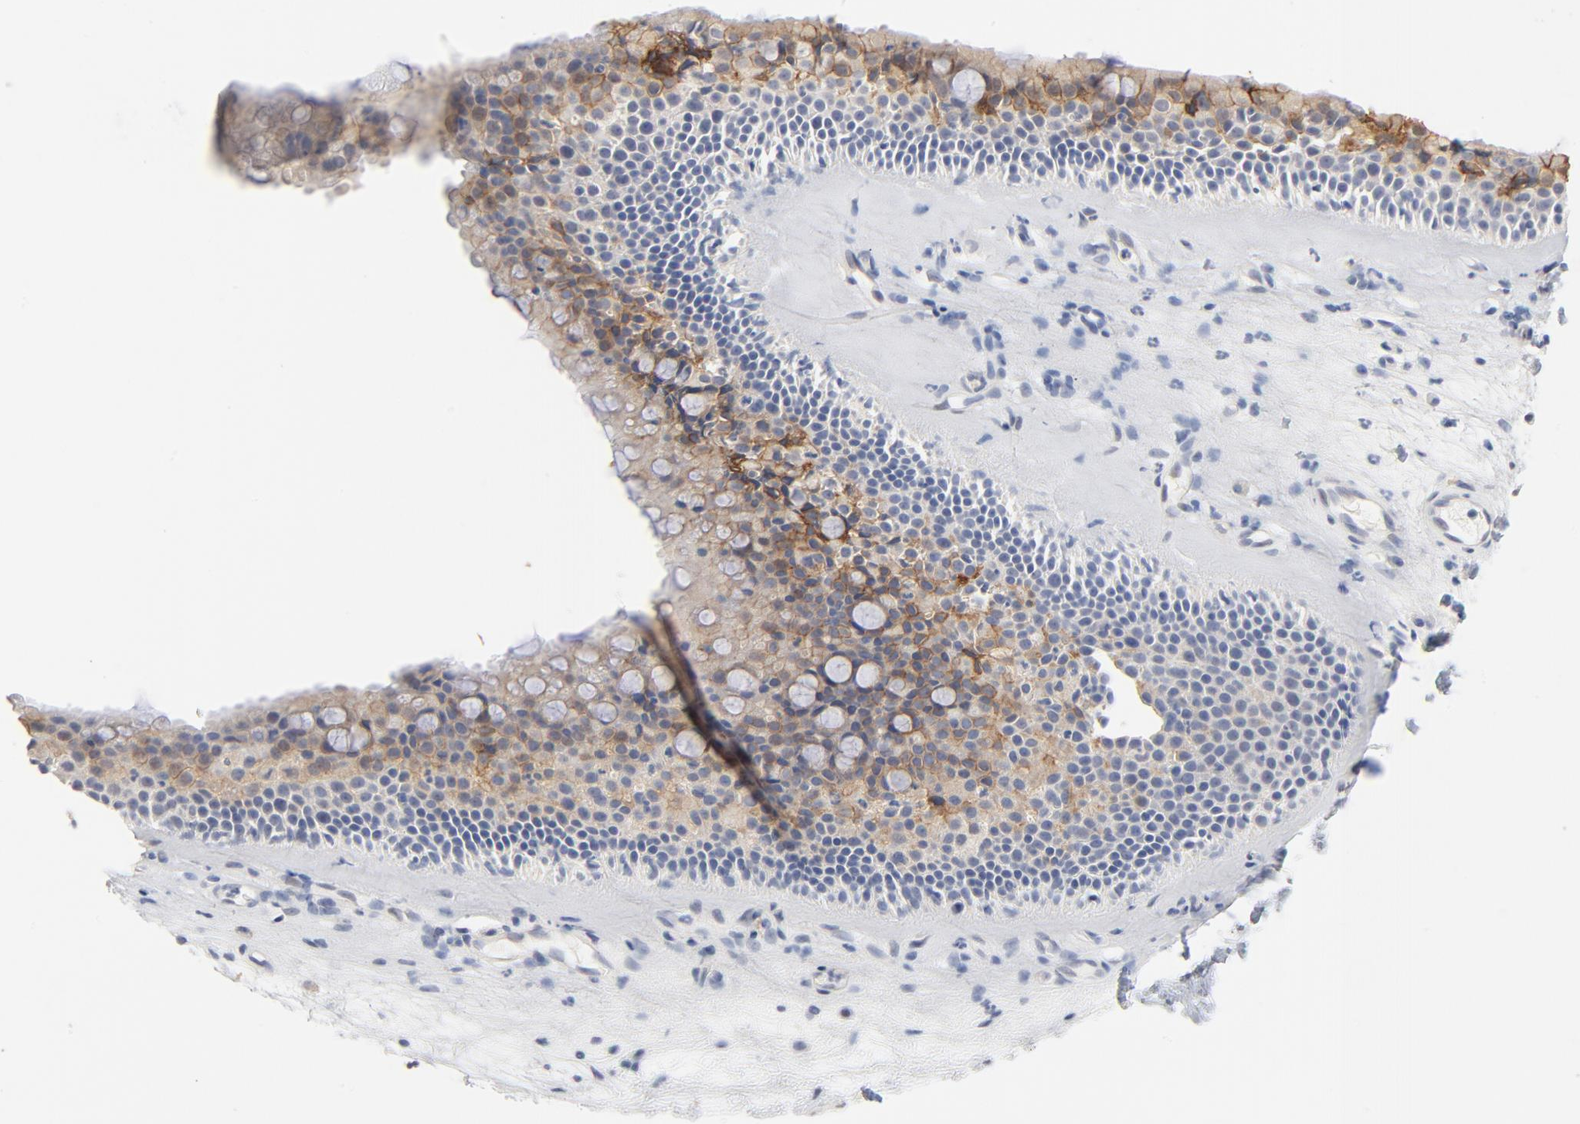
{"staining": {"intensity": "weak", "quantity": ">75%", "location": "cytoplasmic/membranous"}, "tissue": "nasopharynx", "cell_type": "Respiratory epithelial cells", "image_type": "normal", "snomed": [{"axis": "morphology", "description": "Normal tissue, NOS"}, {"axis": "topography", "description": "Nasopharynx"}], "caption": "Nasopharynx stained with IHC reveals weak cytoplasmic/membranous positivity in approximately >75% of respiratory epithelial cells. (brown staining indicates protein expression, while blue staining denotes nuclei).", "gene": "EPCAM", "patient": {"sex": "female", "age": 78}}